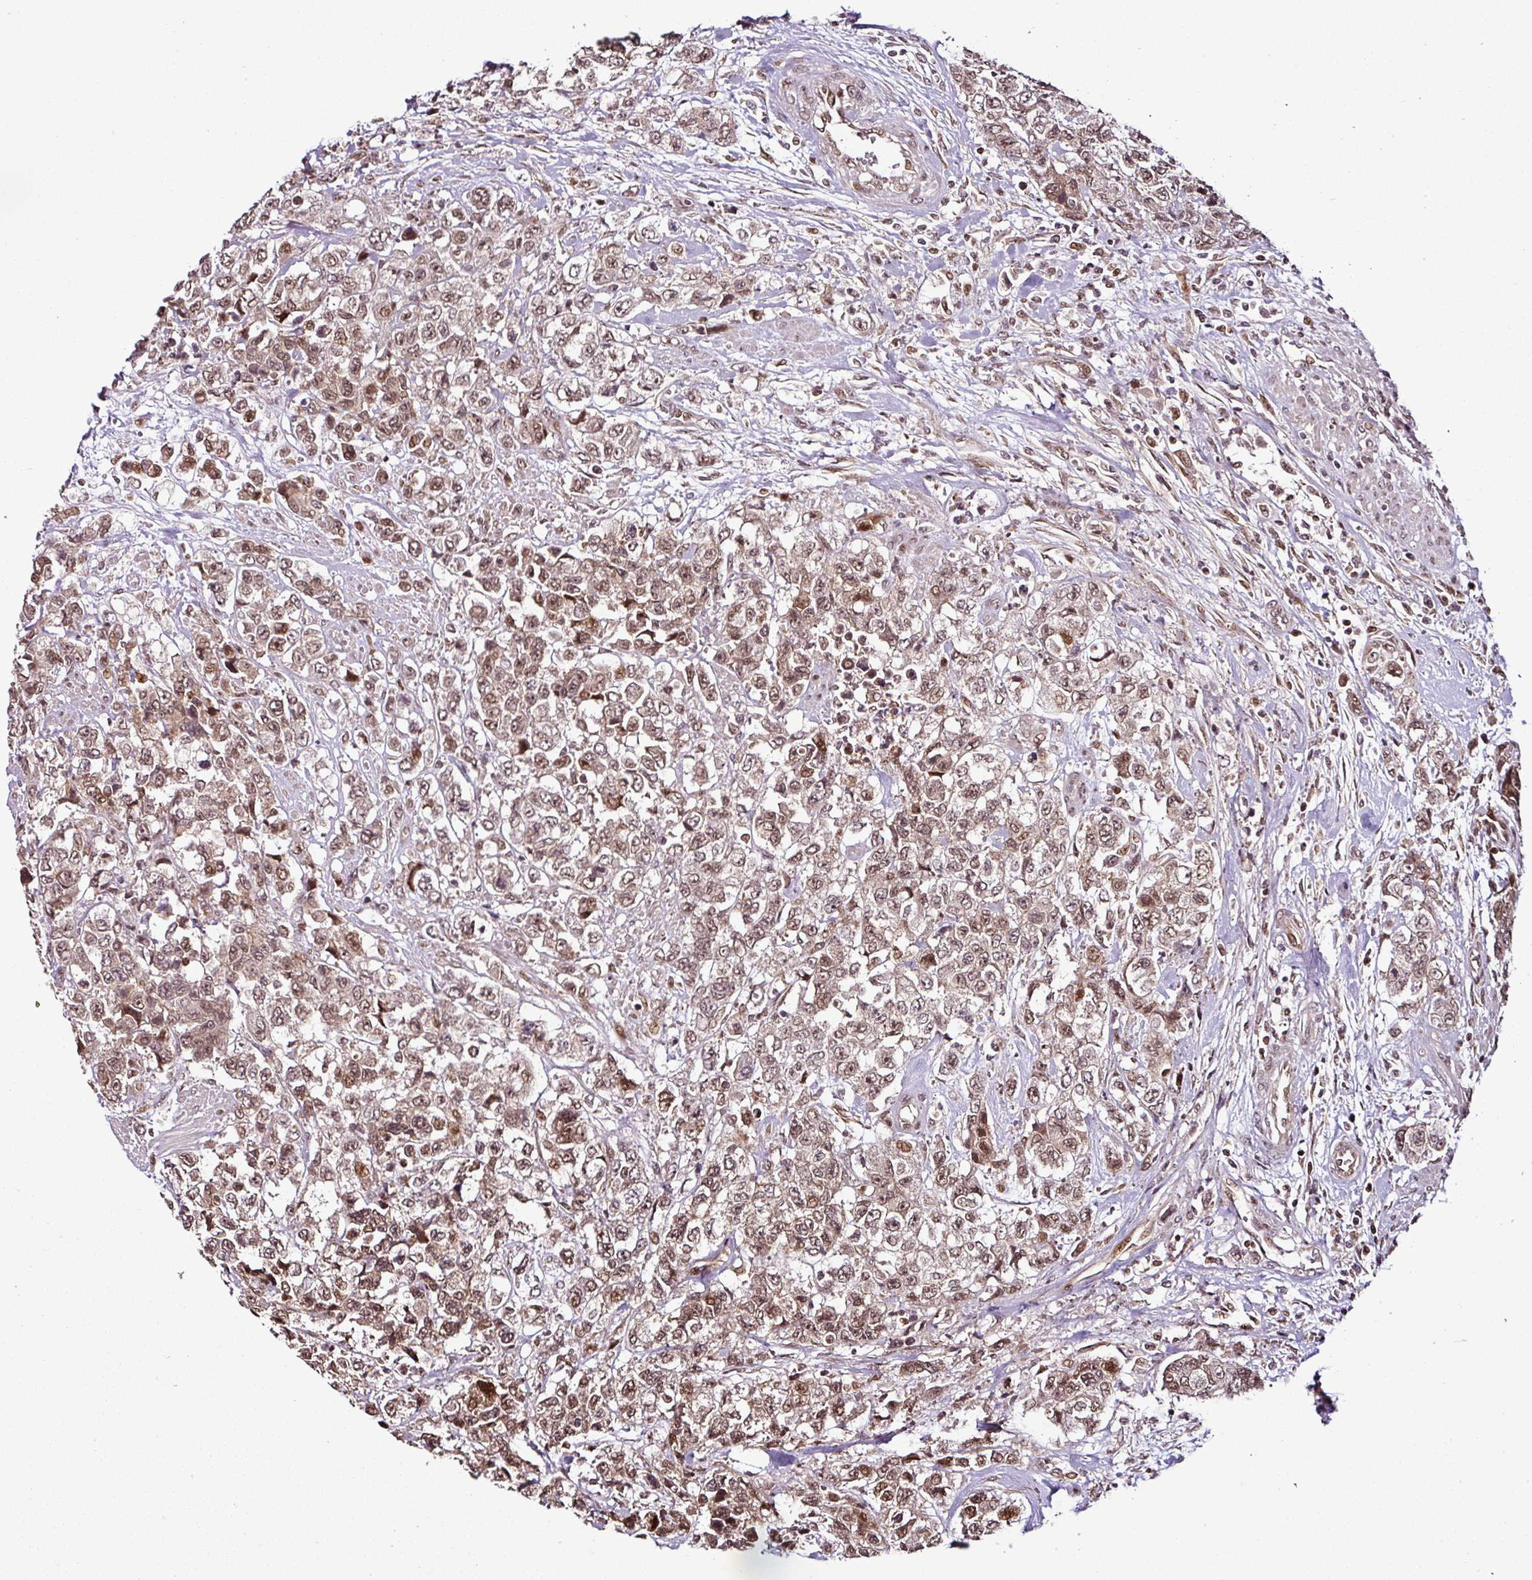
{"staining": {"intensity": "weak", "quantity": ">75%", "location": "nuclear"}, "tissue": "urothelial cancer", "cell_type": "Tumor cells", "image_type": "cancer", "snomed": [{"axis": "morphology", "description": "Urothelial carcinoma, High grade"}, {"axis": "topography", "description": "Urinary bladder"}], "caption": "Urothelial cancer tissue displays weak nuclear staining in approximately >75% of tumor cells, visualized by immunohistochemistry.", "gene": "COPRS", "patient": {"sex": "female", "age": 78}}